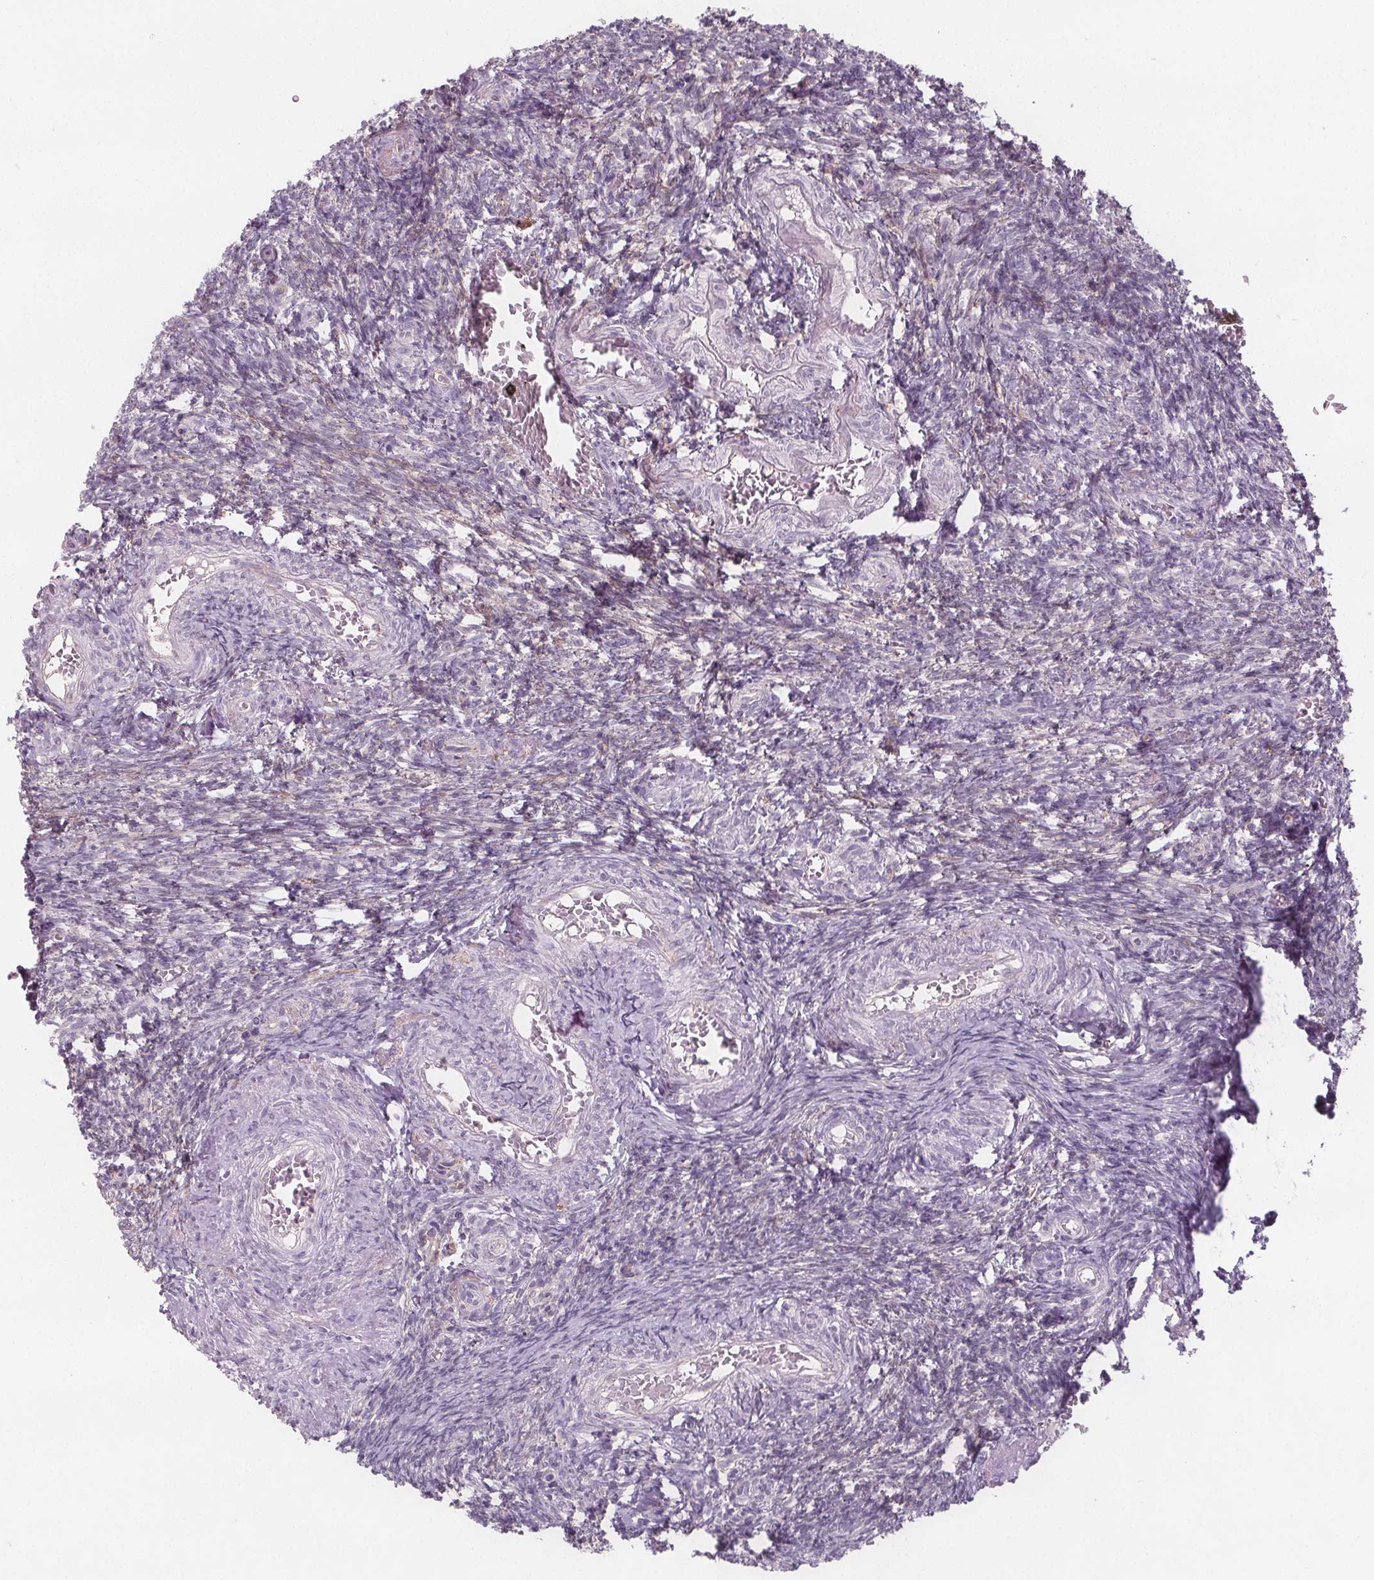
{"staining": {"intensity": "negative", "quantity": "none", "location": "none"}, "tissue": "ovary", "cell_type": "Ovarian stroma cells", "image_type": "normal", "snomed": [{"axis": "morphology", "description": "Normal tissue, NOS"}, {"axis": "topography", "description": "Ovary"}], "caption": "Immunohistochemical staining of normal ovary displays no significant positivity in ovarian stroma cells.", "gene": "ATP1A1", "patient": {"sex": "female", "age": 39}}